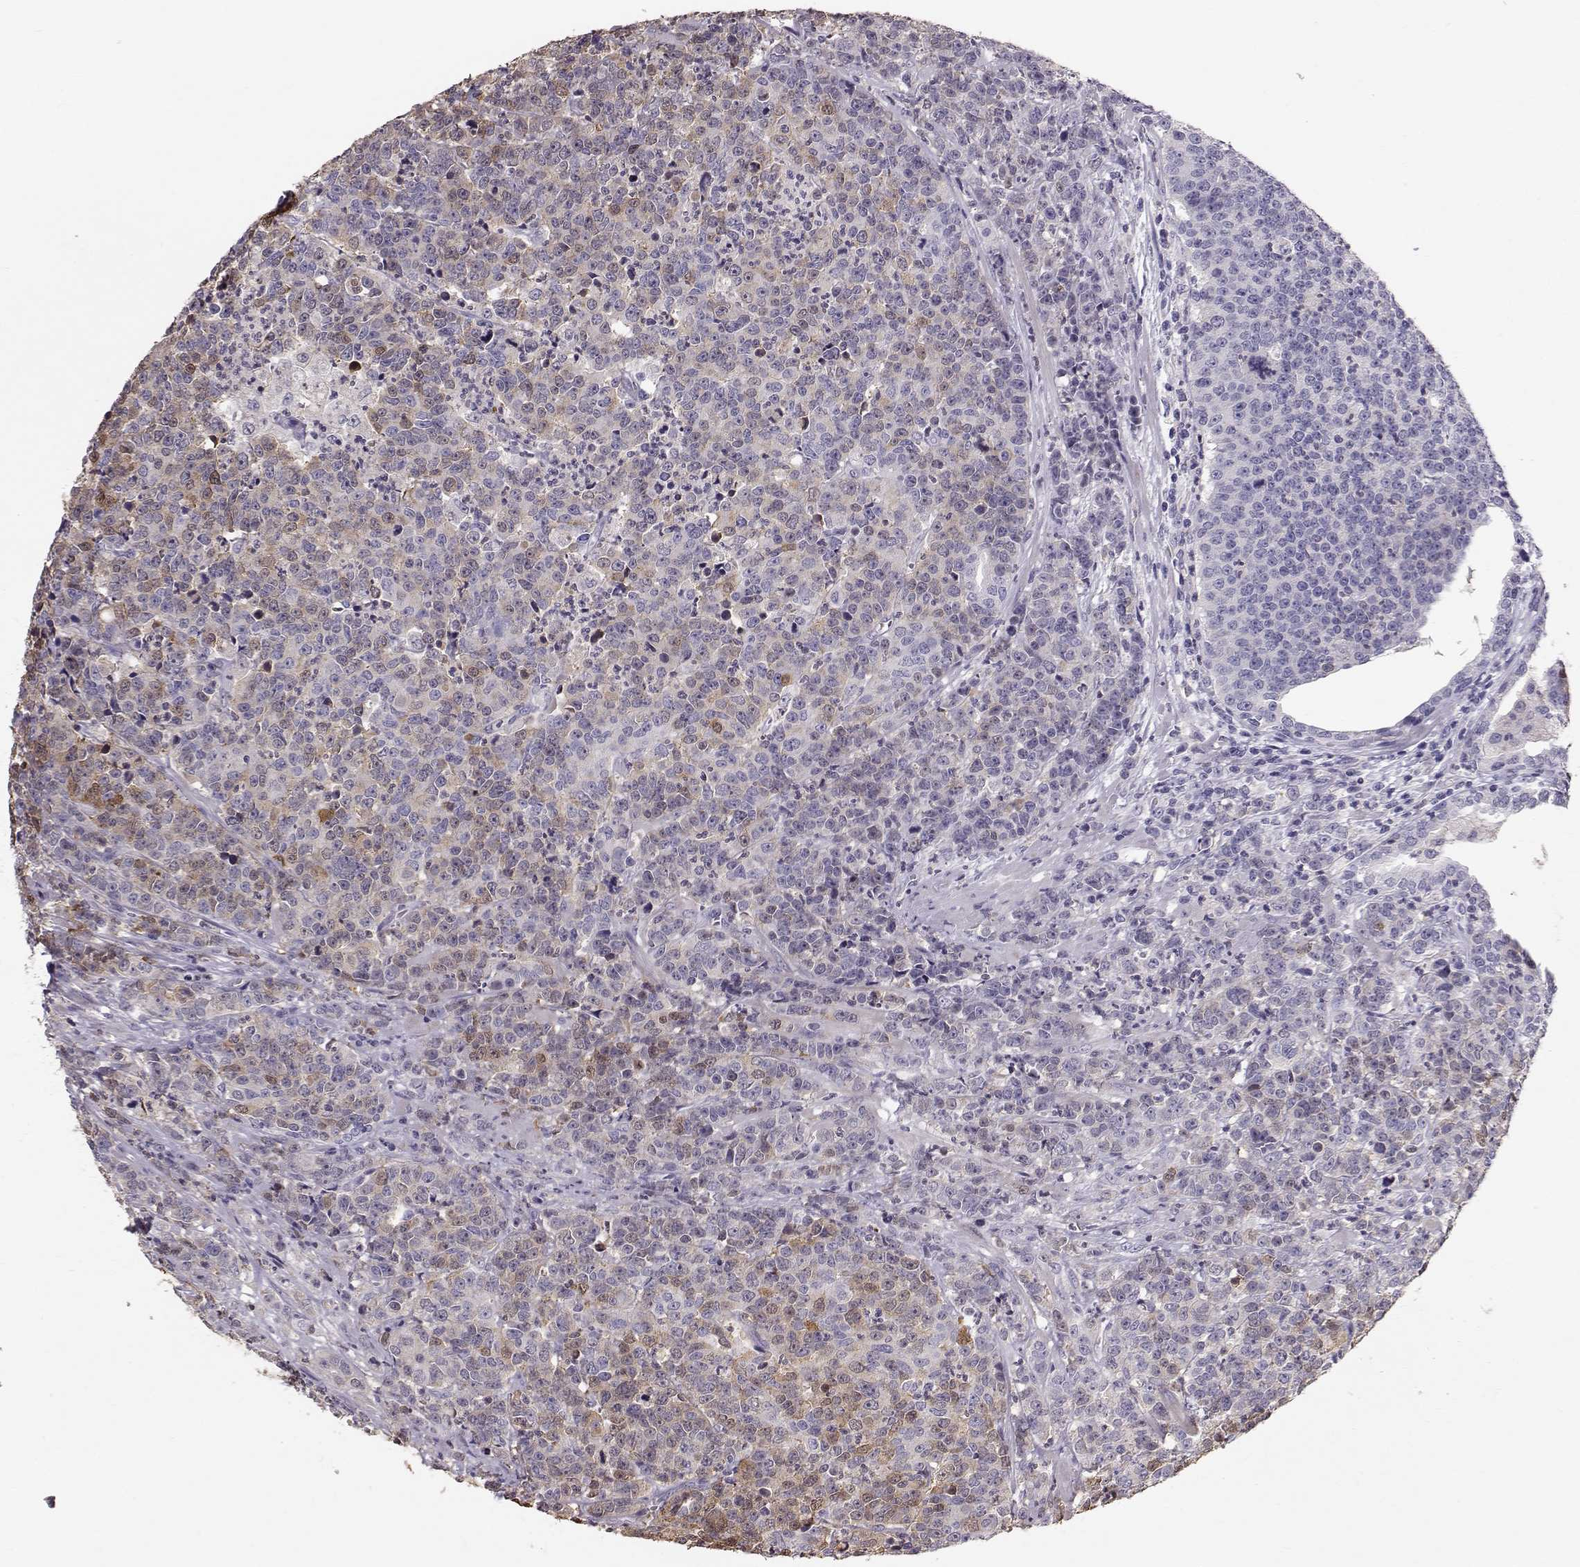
{"staining": {"intensity": "weak", "quantity": "25%-75%", "location": "cytoplasmic/membranous"}, "tissue": "prostate cancer", "cell_type": "Tumor cells", "image_type": "cancer", "snomed": [{"axis": "morphology", "description": "Adenocarcinoma, NOS"}, {"axis": "topography", "description": "Prostate"}], "caption": "IHC staining of prostate adenocarcinoma, which shows low levels of weak cytoplasmic/membranous expression in about 25%-75% of tumor cells indicating weak cytoplasmic/membranous protein expression. The staining was performed using DAB (brown) for protein detection and nuclei were counterstained in hematoxylin (blue).", "gene": "POU1F1", "patient": {"sex": "male", "age": 67}}